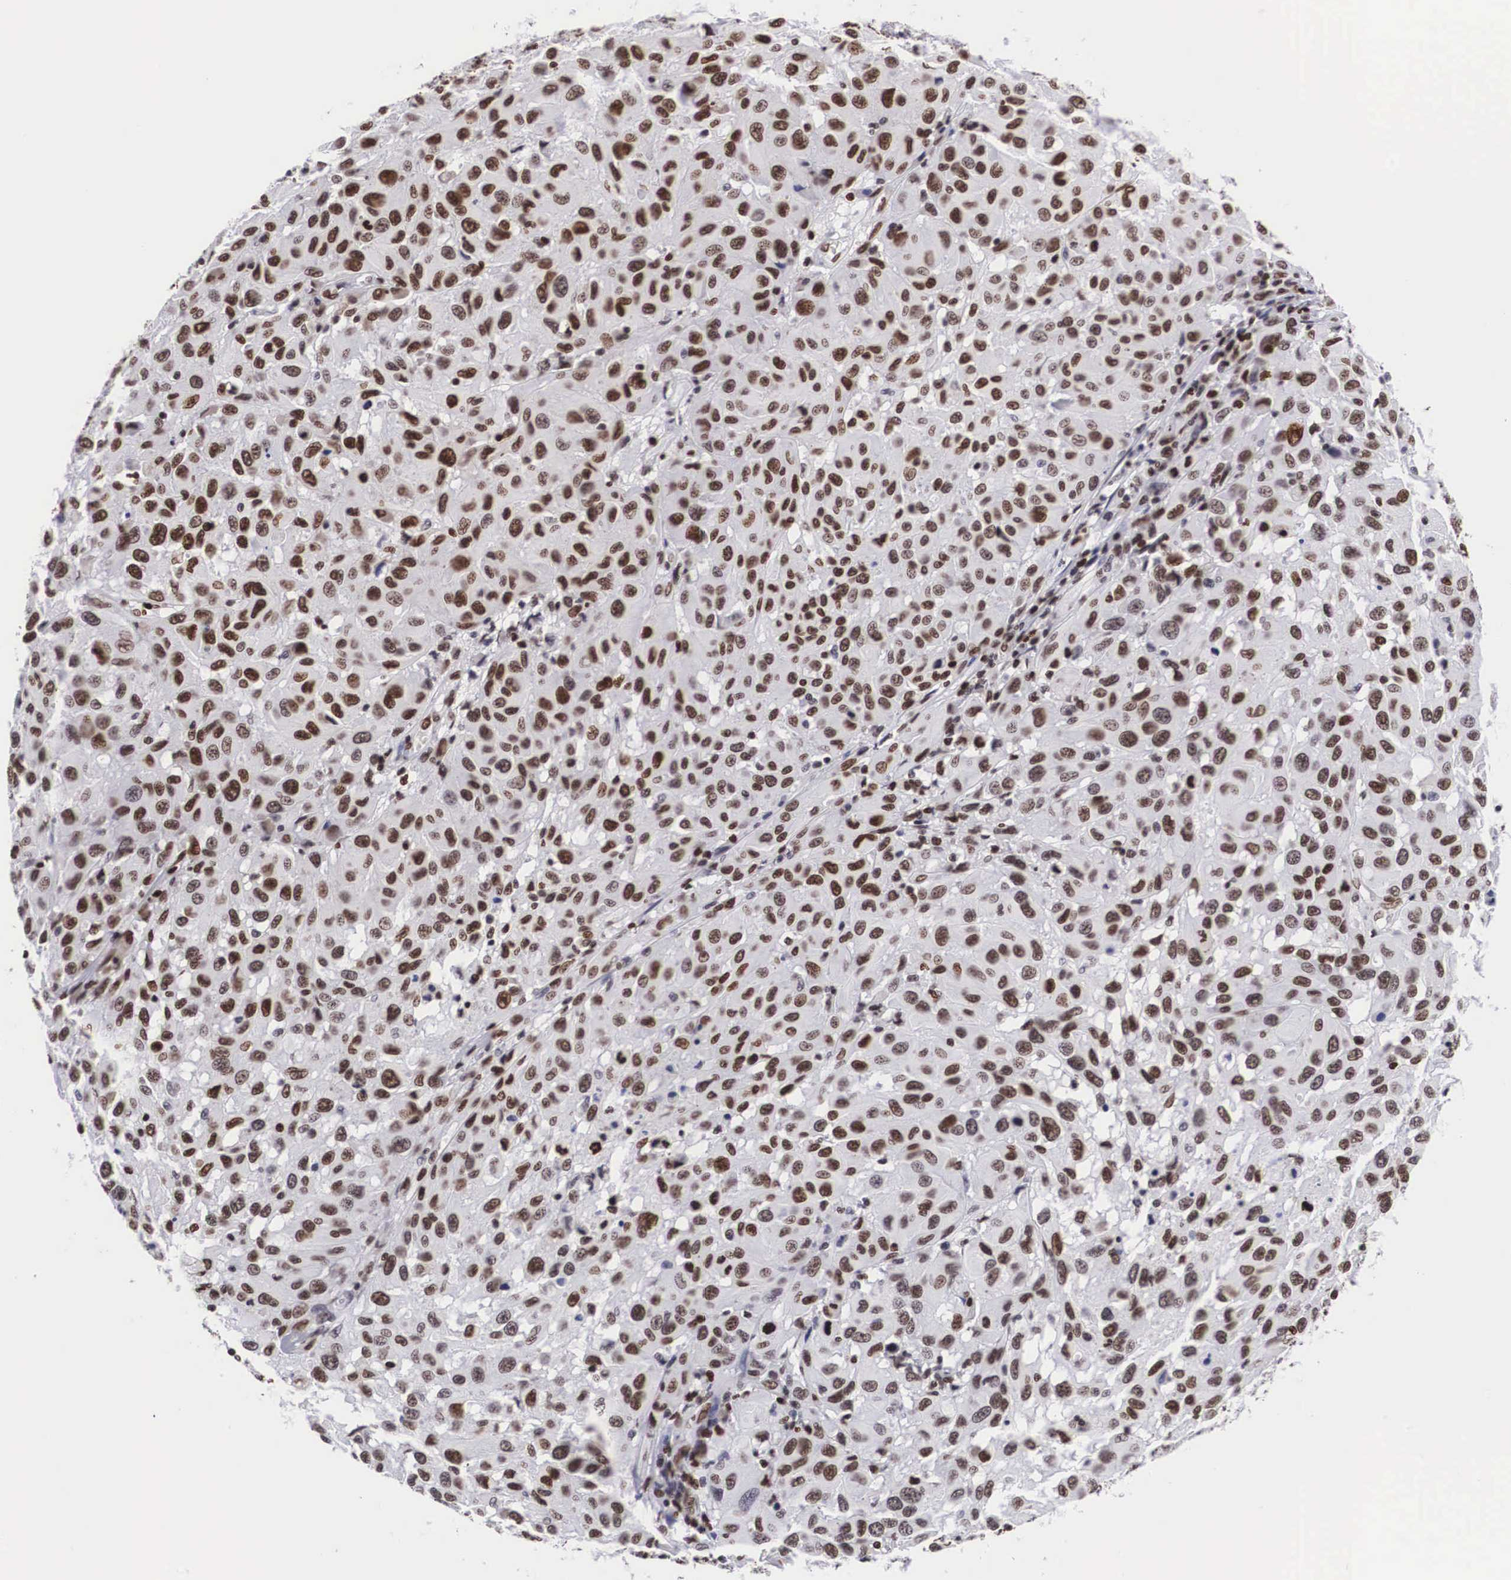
{"staining": {"intensity": "strong", "quantity": ">75%", "location": "nuclear"}, "tissue": "melanoma", "cell_type": "Tumor cells", "image_type": "cancer", "snomed": [{"axis": "morphology", "description": "Malignant melanoma, NOS"}, {"axis": "topography", "description": "Skin"}], "caption": "A brown stain shows strong nuclear expression of a protein in human malignant melanoma tumor cells. The staining is performed using DAB brown chromogen to label protein expression. The nuclei are counter-stained blue using hematoxylin.", "gene": "MECP2", "patient": {"sex": "female", "age": 77}}